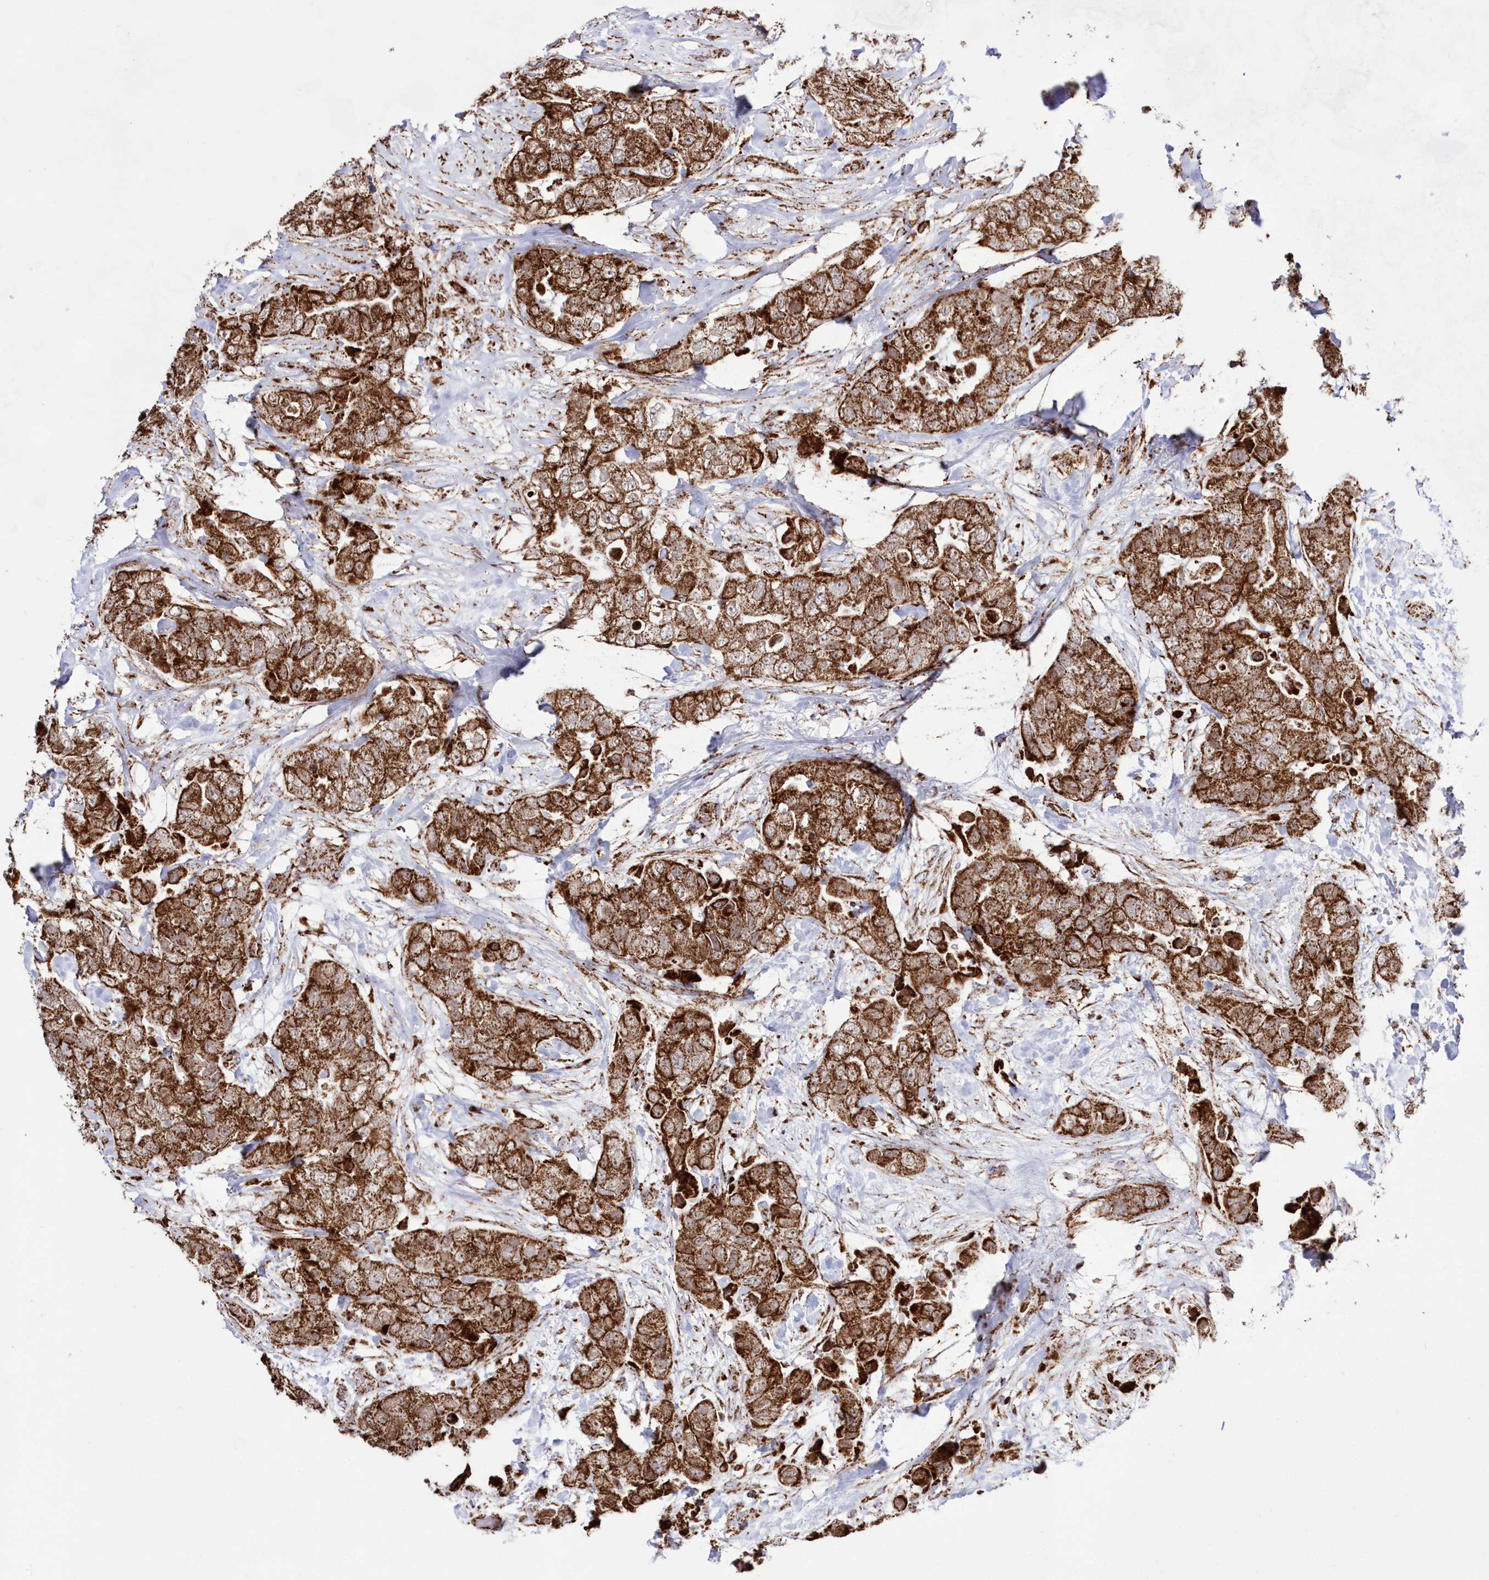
{"staining": {"intensity": "strong", "quantity": ">75%", "location": "cytoplasmic/membranous"}, "tissue": "breast cancer", "cell_type": "Tumor cells", "image_type": "cancer", "snomed": [{"axis": "morphology", "description": "Duct carcinoma"}, {"axis": "topography", "description": "Breast"}], "caption": "Approximately >75% of tumor cells in human breast infiltrating ductal carcinoma demonstrate strong cytoplasmic/membranous protein expression as visualized by brown immunohistochemical staining.", "gene": "HADHB", "patient": {"sex": "female", "age": 62}}